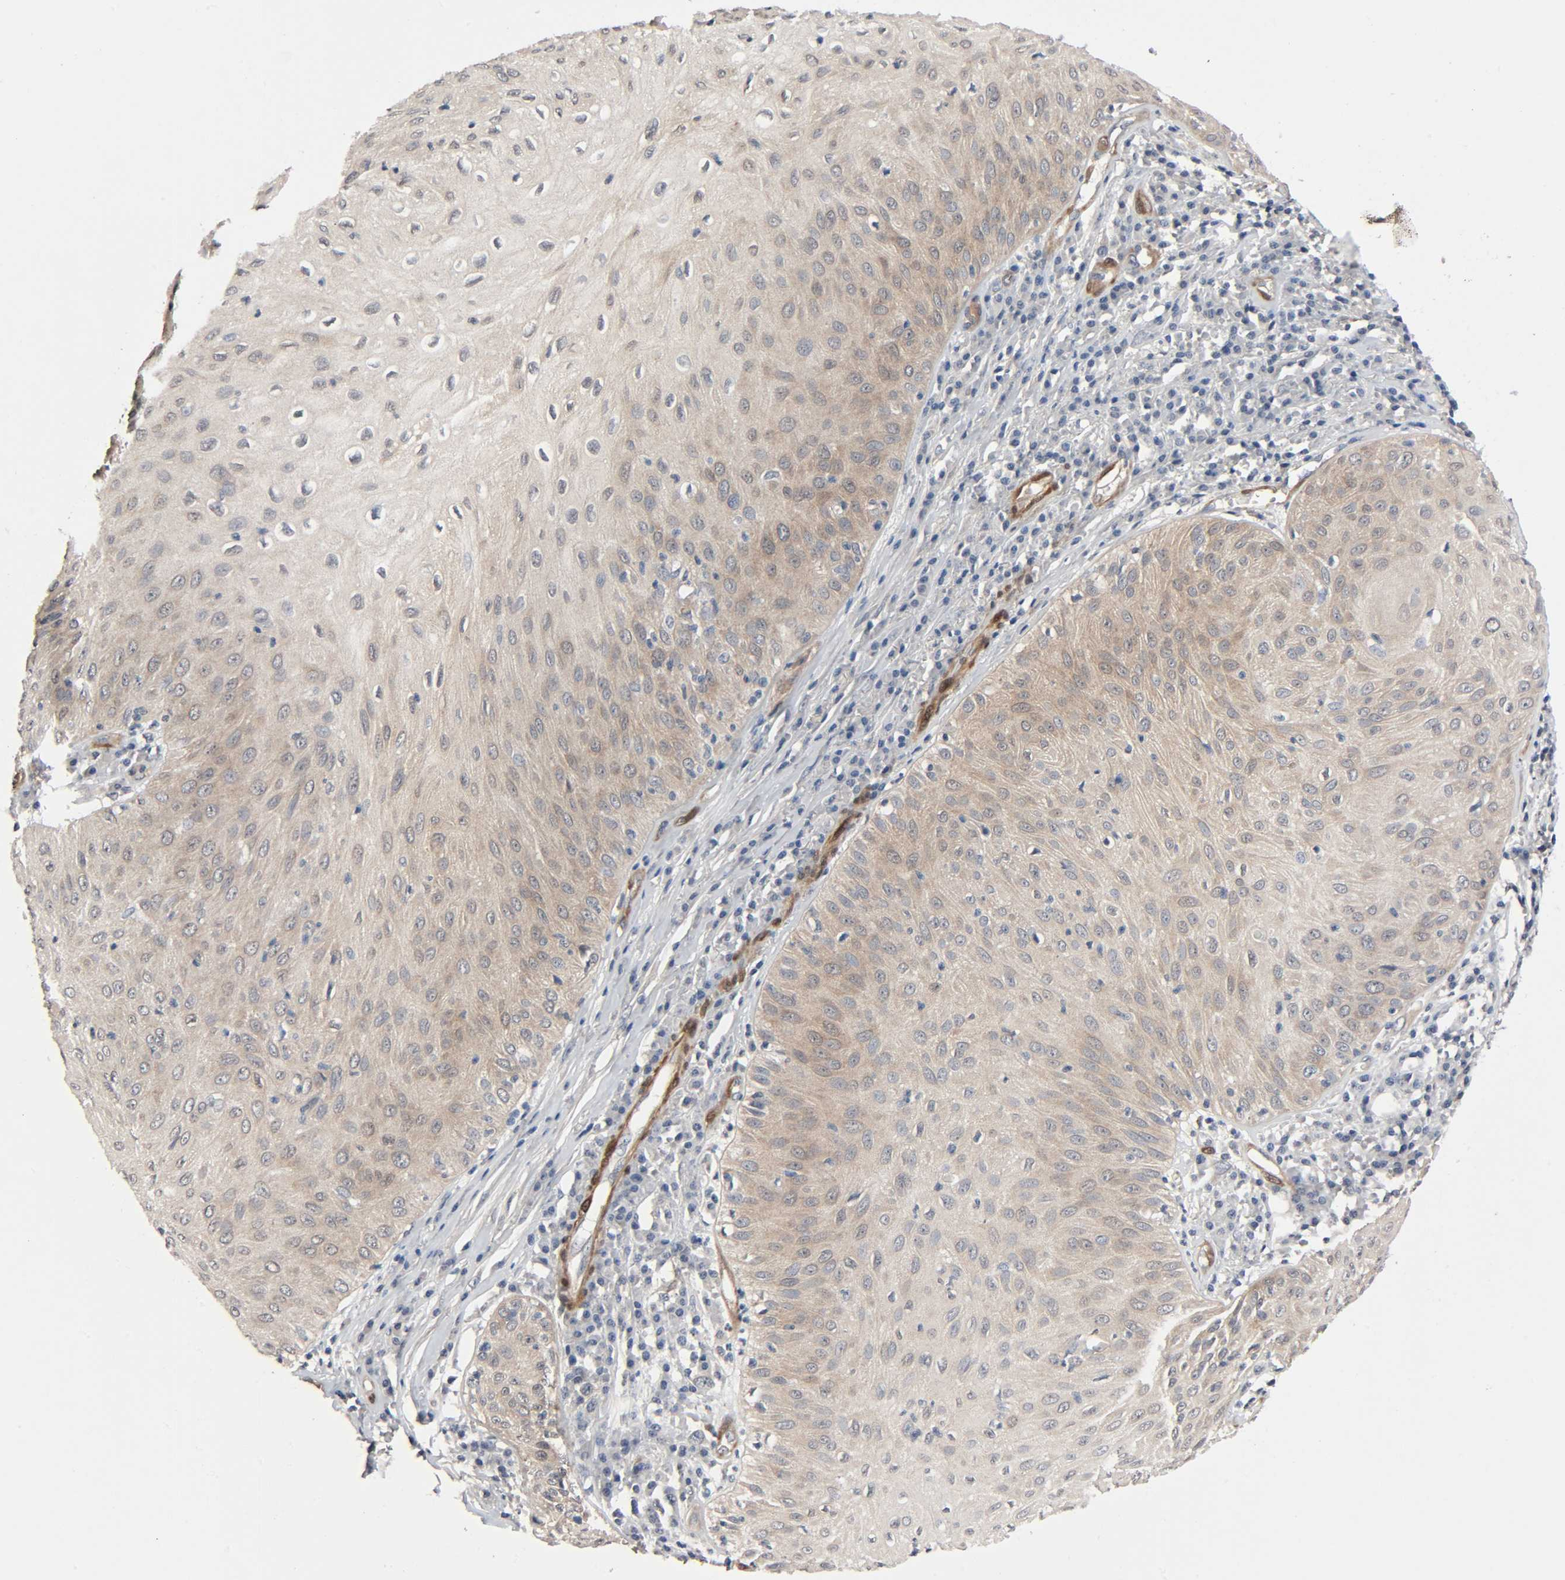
{"staining": {"intensity": "moderate", "quantity": "25%-75%", "location": "cytoplasmic/membranous"}, "tissue": "skin cancer", "cell_type": "Tumor cells", "image_type": "cancer", "snomed": [{"axis": "morphology", "description": "Squamous cell carcinoma, NOS"}, {"axis": "topography", "description": "Skin"}], "caption": "A high-resolution histopathology image shows immunohistochemistry (IHC) staining of skin cancer (squamous cell carcinoma), which exhibits moderate cytoplasmic/membranous positivity in approximately 25%-75% of tumor cells.", "gene": "PTK2", "patient": {"sex": "male", "age": 65}}